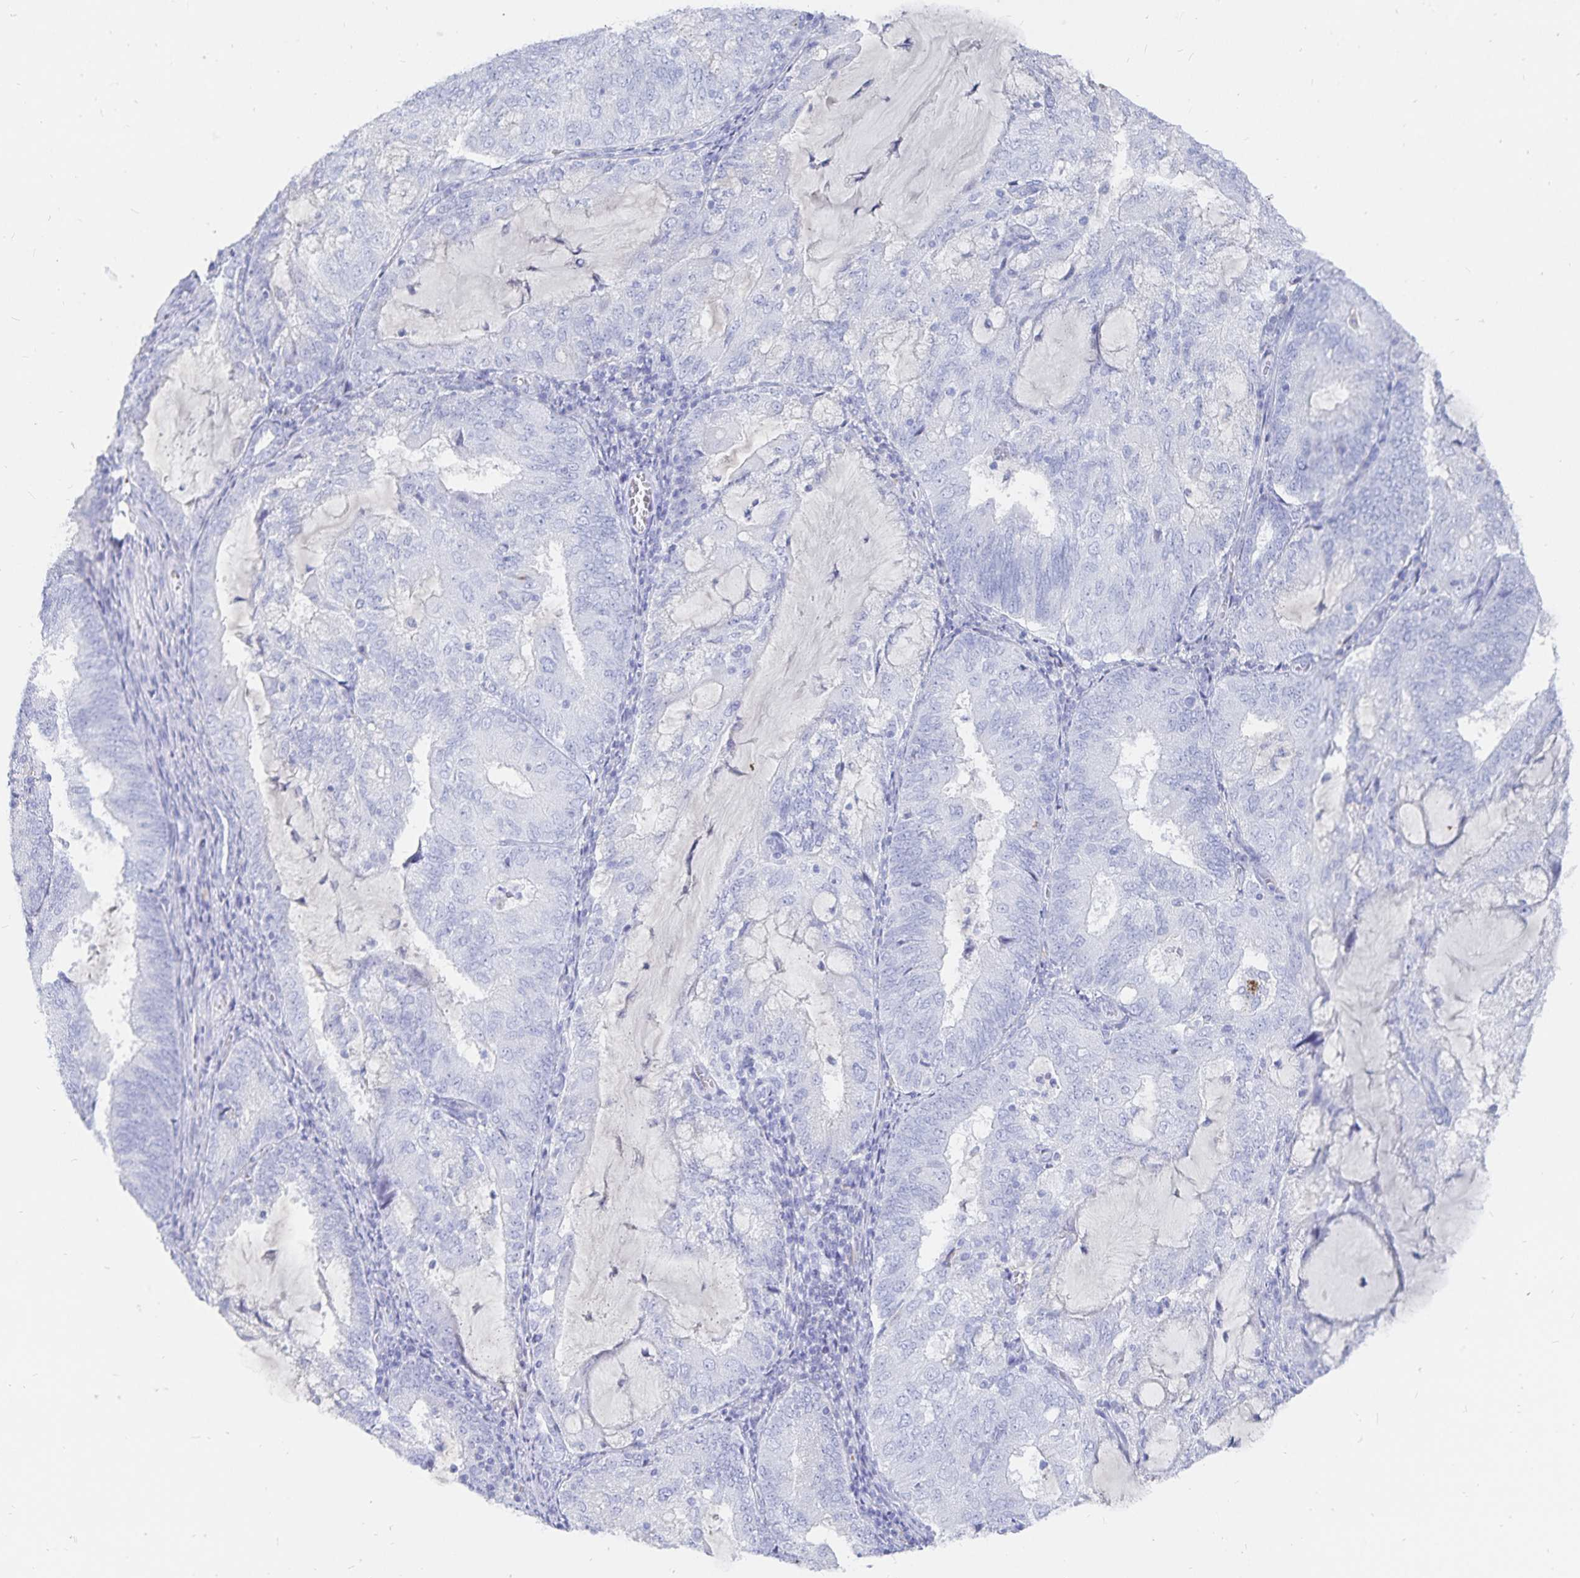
{"staining": {"intensity": "negative", "quantity": "none", "location": "none"}, "tissue": "endometrial cancer", "cell_type": "Tumor cells", "image_type": "cancer", "snomed": [{"axis": "morphology", "description": "Adenocarcinoma, NOS"}, {"axis": "topography", "description": "Endometrium"}], "caption": "Histopathology image shows no significant protein positivity in tumor cells of endometrial cancer. (Stains: DAB (3,3'-diaminobenzidine) immunohistochemistry (IHC) with hematoxylin counter stain, Microscopy: brightfield microscopy at high magnification).", "gene": "INSL5", "patient": {"sex": "female", "age": 81}}